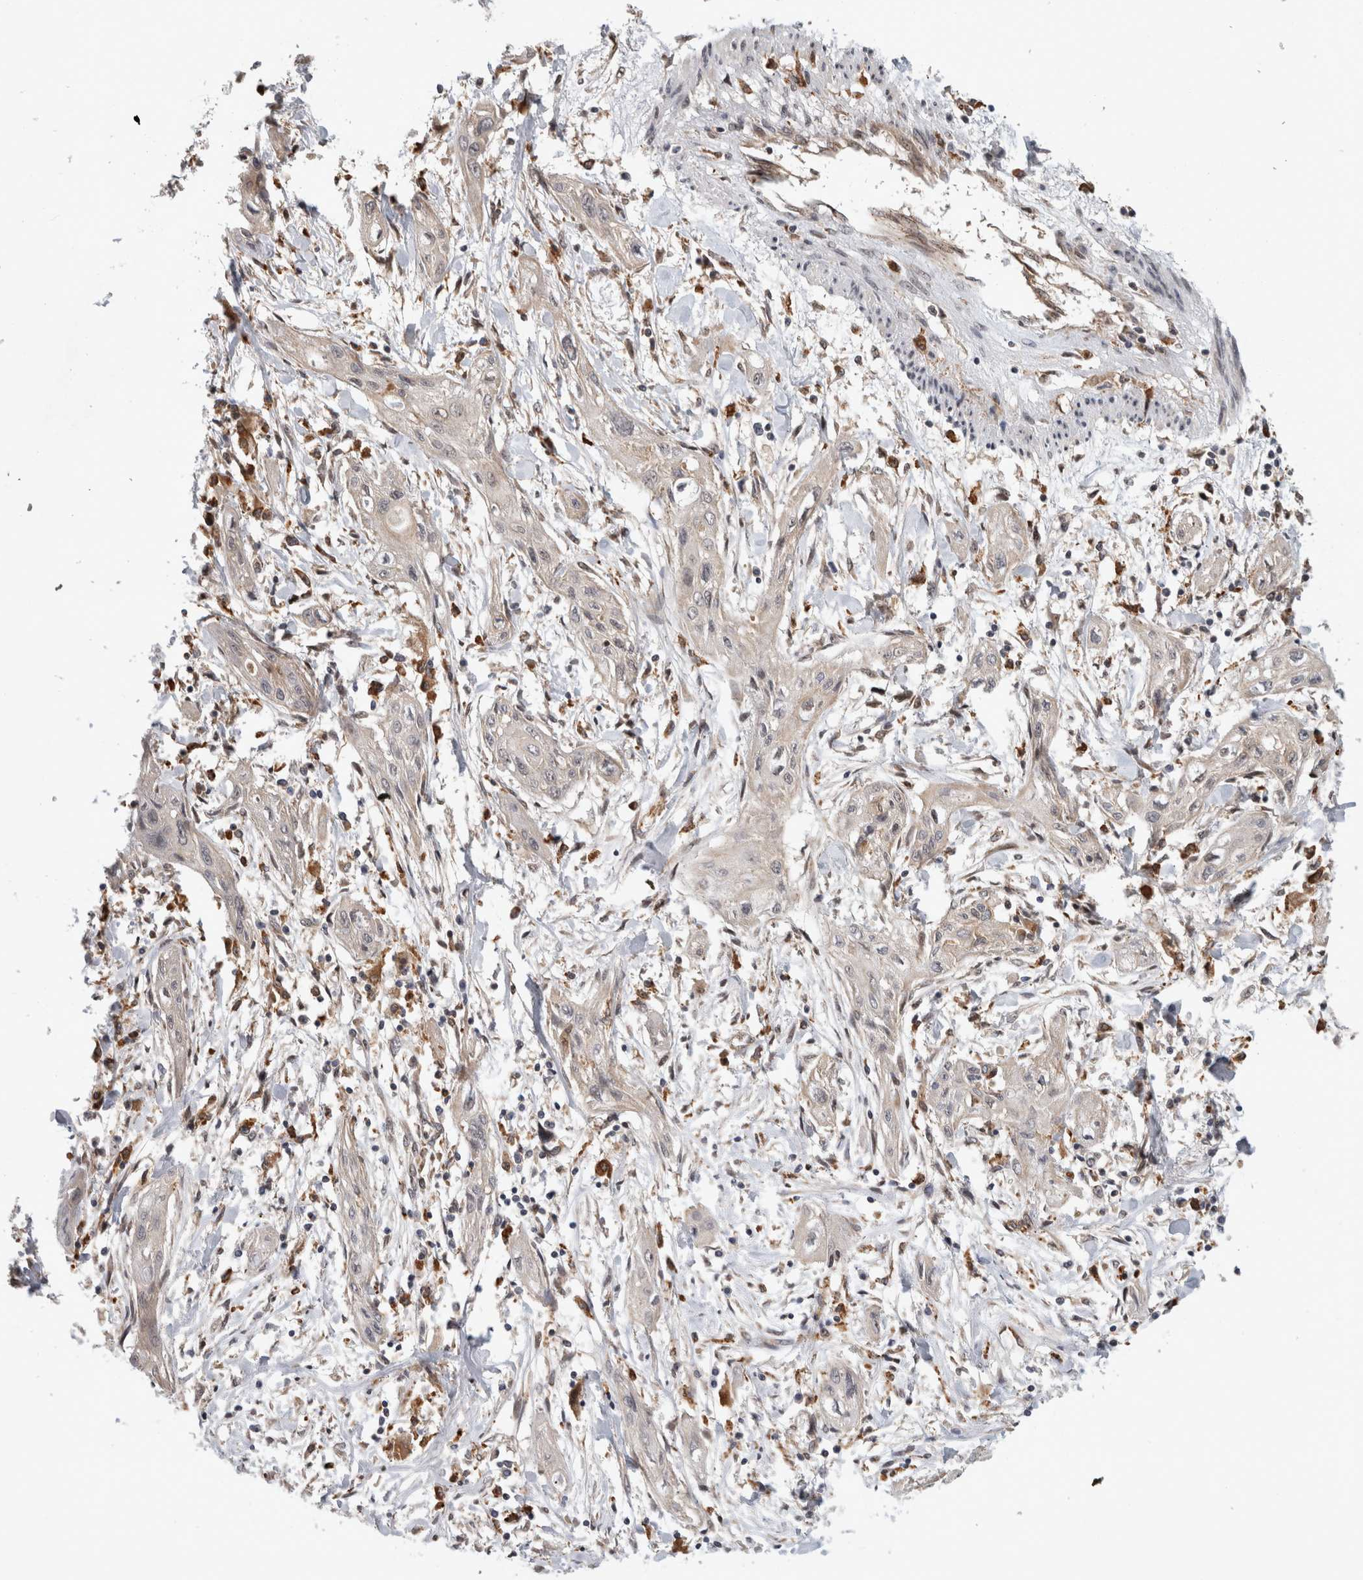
{"staining": {"intensity": "negative", "quantity": "none", "location": "none"}, "tissue": "lung cancer", "cell_type": "Tumor cells", "image_type": "cancer", "snomed": [{"axis": "morphology", "description": "Squamous cell carcinoma, NOS"}, {"axis": "topography", "description": "Lung"}], "caption": "Immunohistochemistry image of squamous cell carcinoma (lung) stained for a protein (brown), which demonstrates no staining in tumor cells.", "gene": "NAB2", "patient": {"sex": "female", "age": 47}}